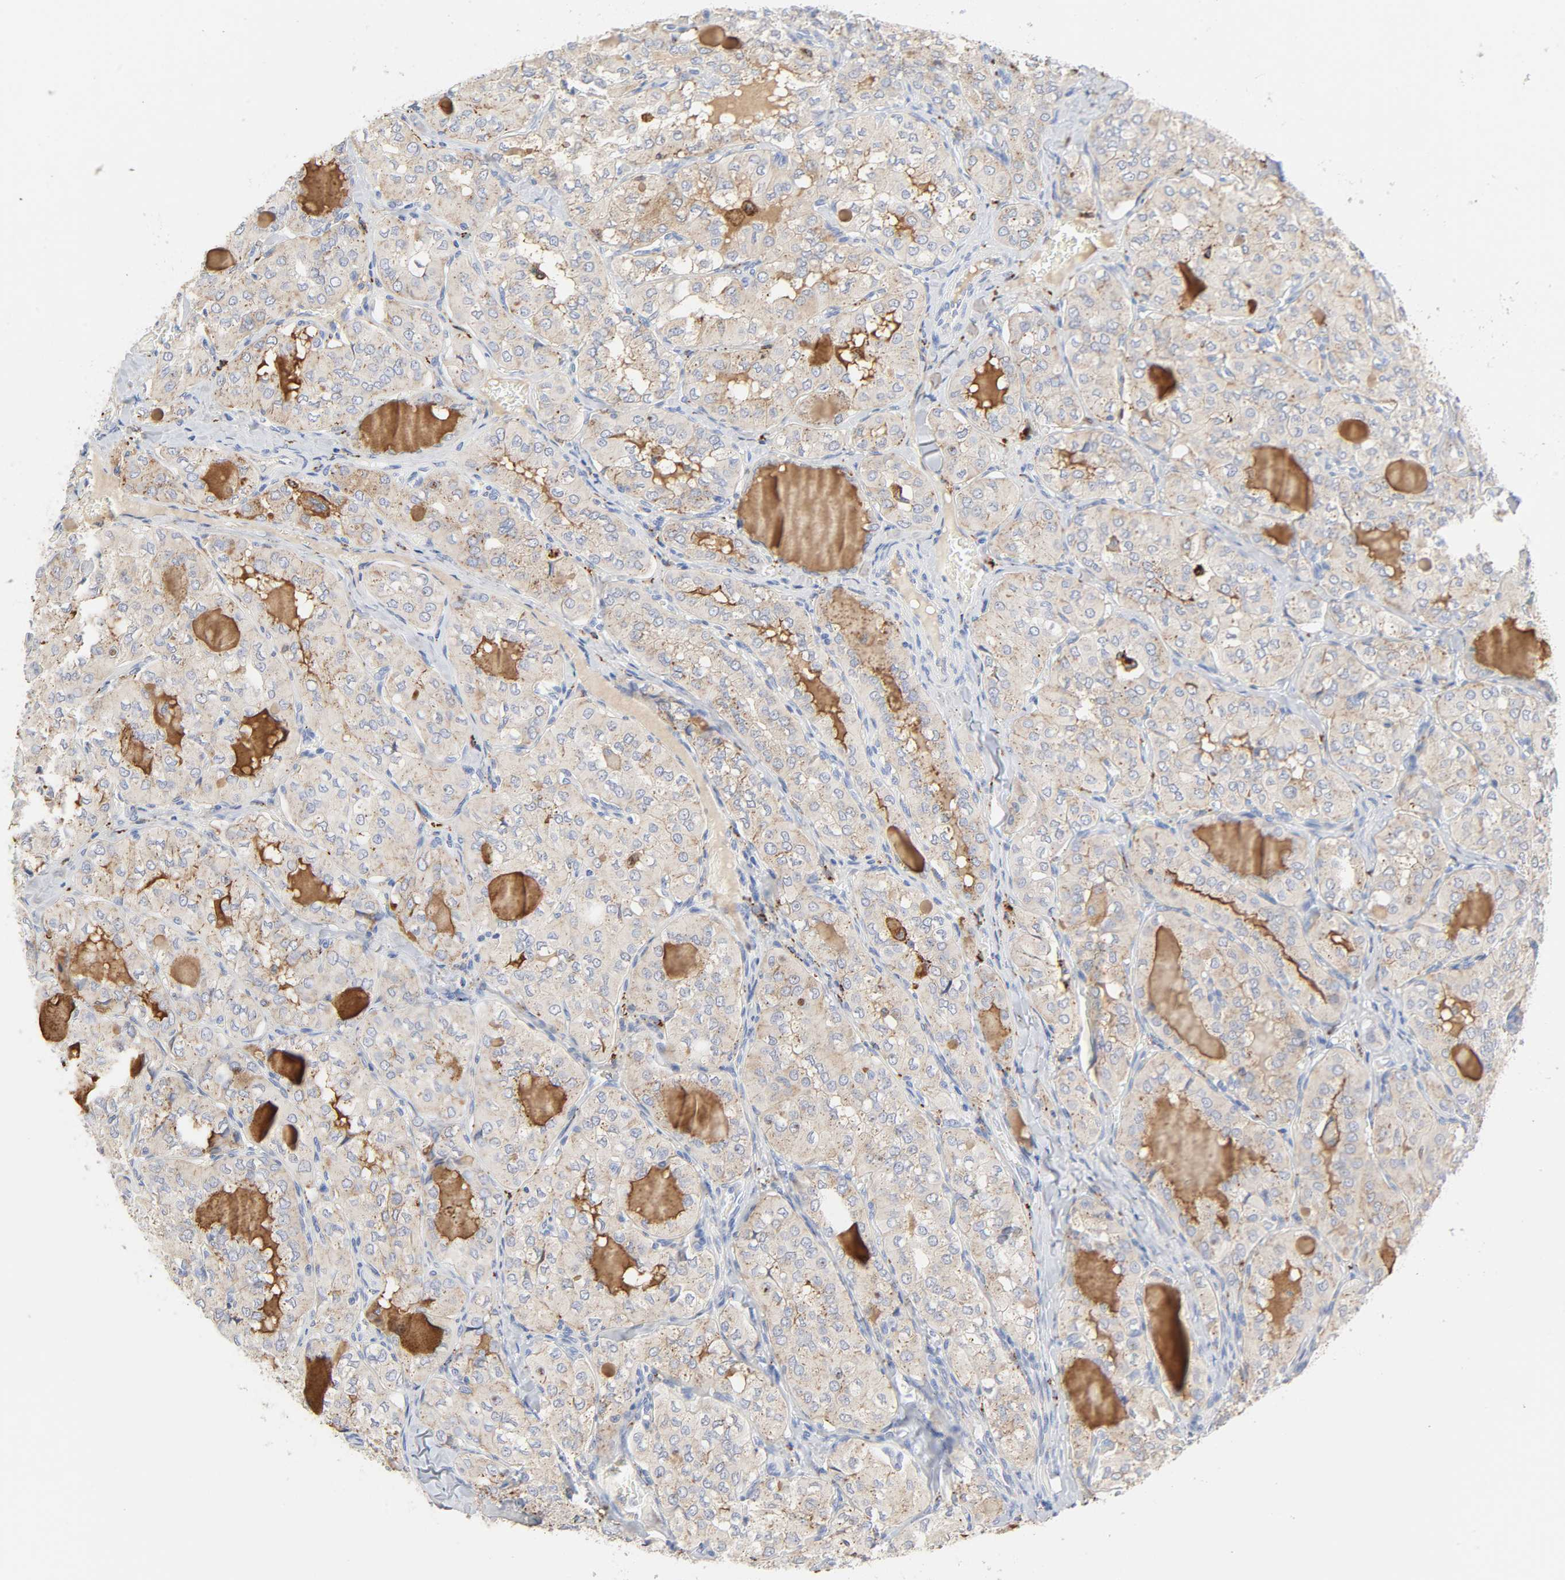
{"staining": {"intensity": "weak", "quantity": ">75%", "location": "cytoplasmic/membranous"}, "tissue": "thyroid cancer", "cell_type": "Tumor cells", "image_type": "cancer", "snomed": [{"axis": "morphology", "description": "Papillary adenocarcinoma, NOS"}, {"axis": "topography", "description": "Thyroid gland"}], "caption": "IHC (DAB (3,3'-diaminobenzidine)) staining of thyroid cancer reveals weak cytoplasmic/membranous protein expression in approximately >75% of tumor cells.", "gene": "MAGEB17", "patient": {"sex": "male", "age": 20}}